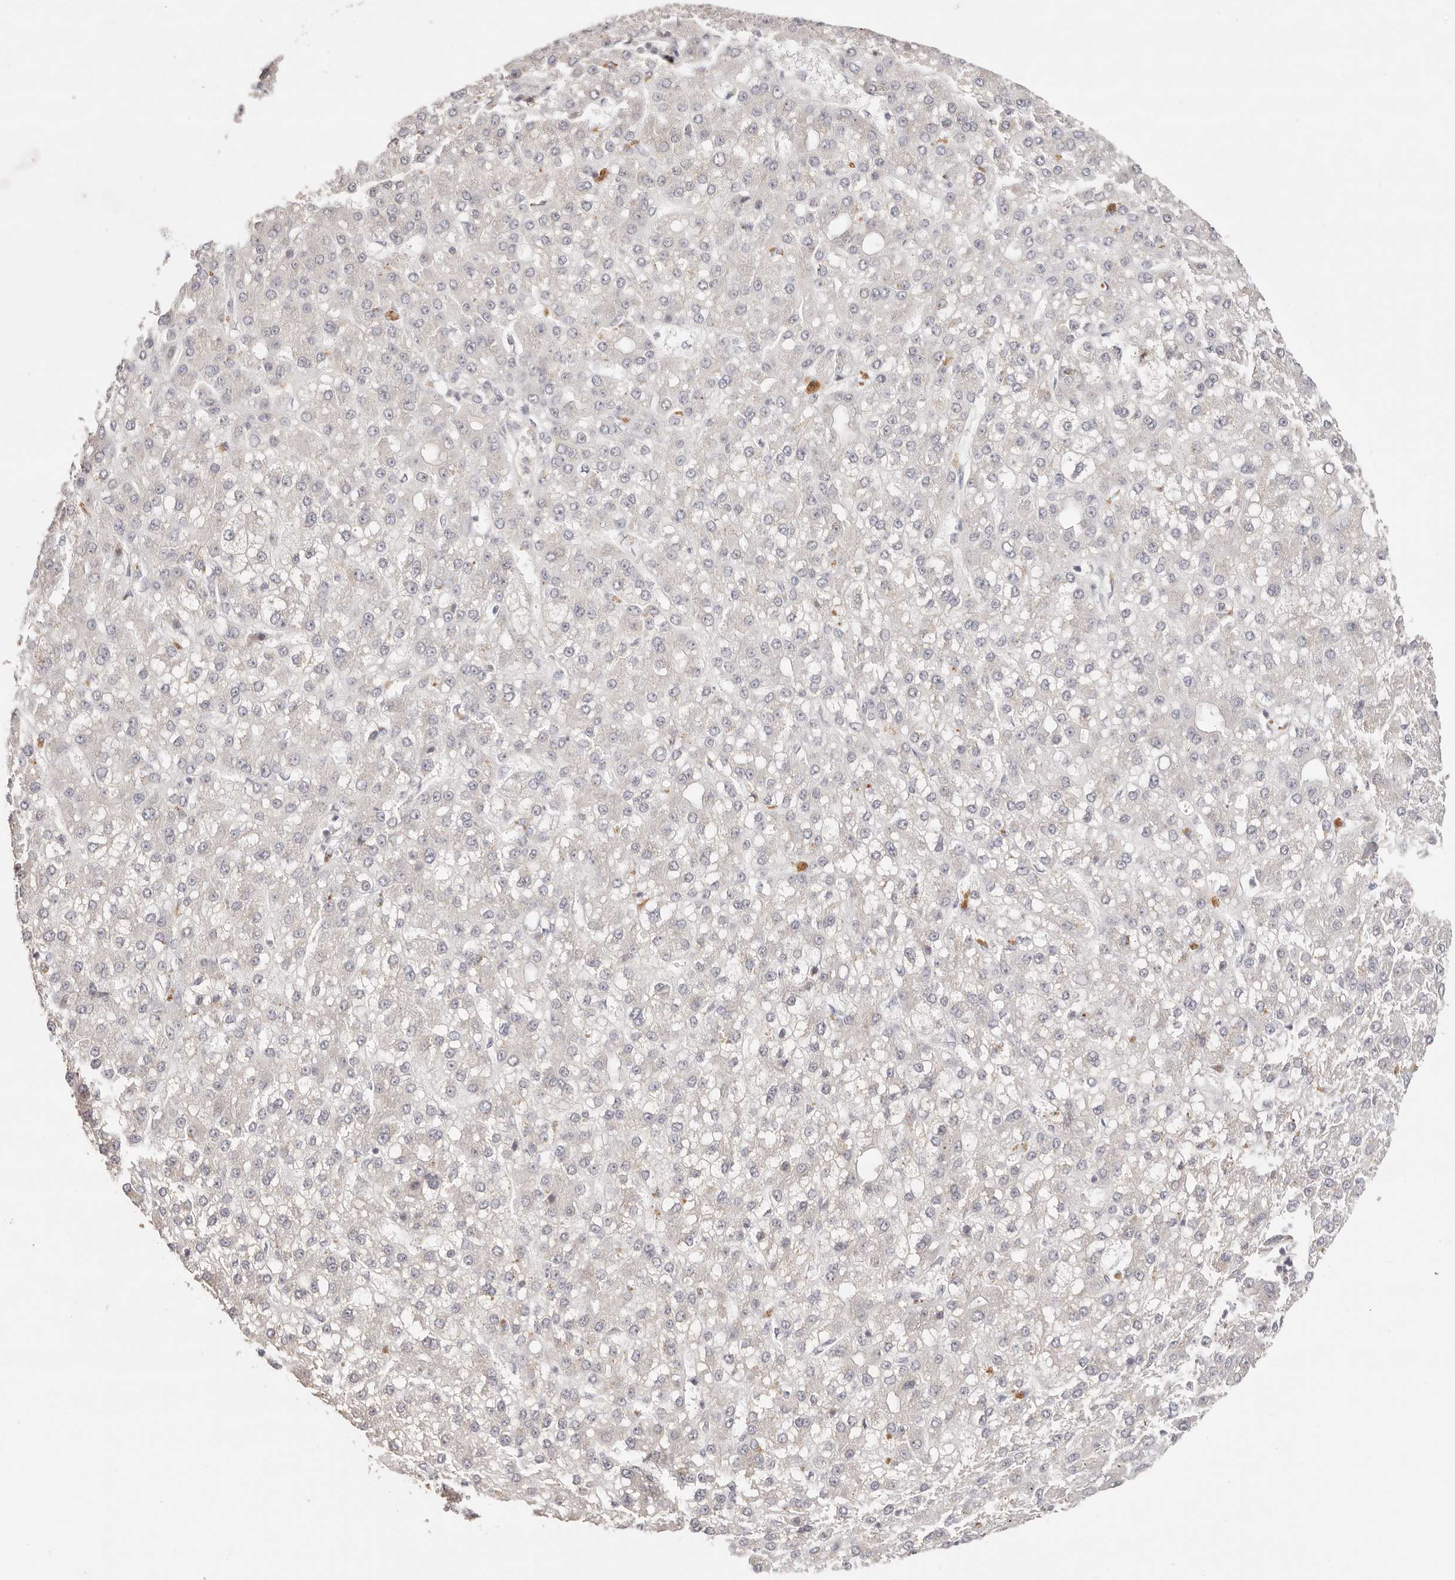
{"staining": {"intensity": "negative", "quantity": "none", "location": "none"}, "tissue": "liver cancer", "cell_type": "Tumor cells", "image_type": "cancer", "snomed": [{"axis": "morphology", "description": "Carcinoma, Hepatocellular, NOS"}, {"axis": "topography", "description": "Liver"}], "caption": "Tumor cells show no significant protein expression in liver cancer.", "gene": "RFC3", "patient": {"sex": "male", "age": 67}}